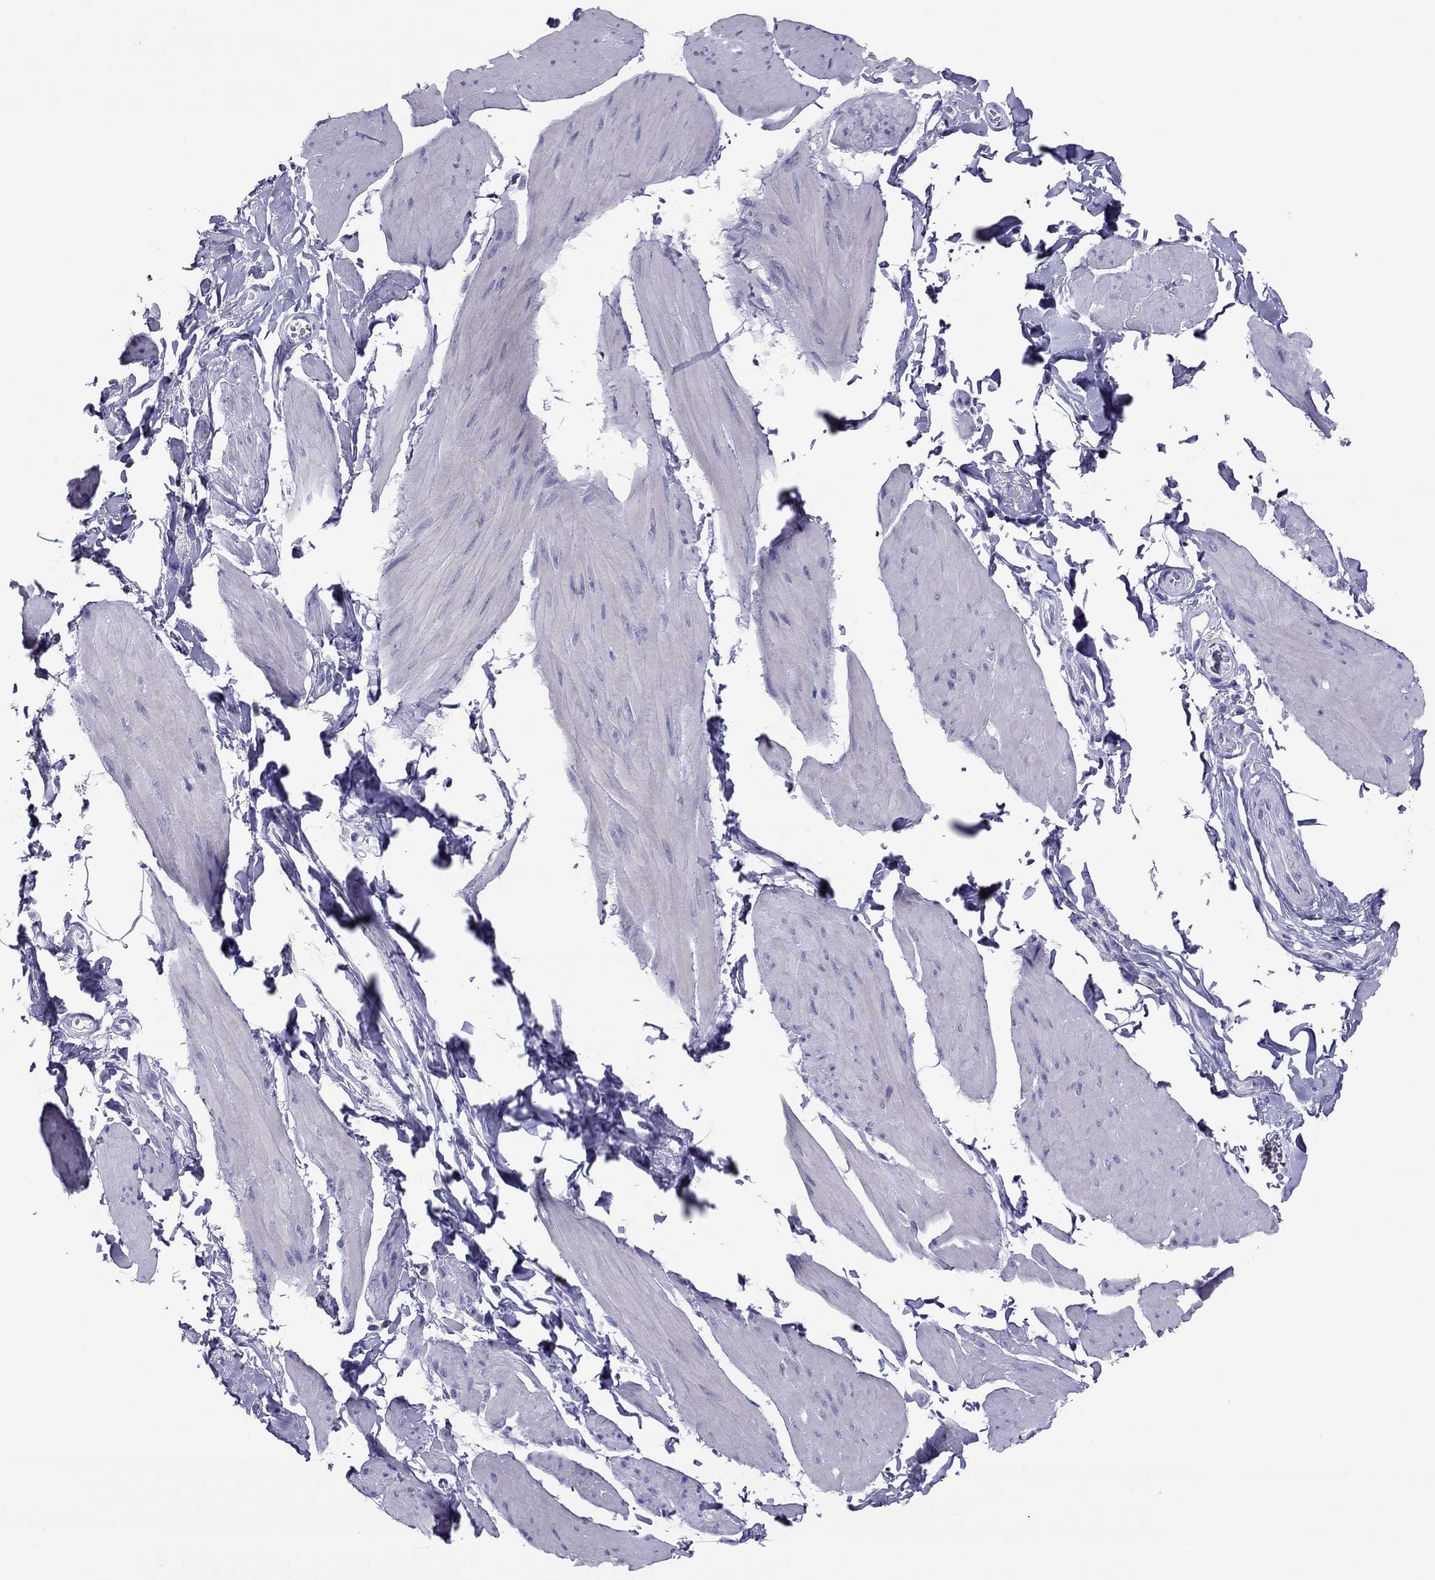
{"staining": {"intensity": "negative", "quantity": "none", "location": "none"}, "tissue": "smooth muscle", "cell_type": "Smooth muscle cells", "image_type": "normal", "snomed": [{"axis": "morphology", "description": "Normal tissue, NOS"}, {"axis": "topography", "description": "Adipose tissue"}, {"axis": "topography", "description": "Smooth muscle"}, {"axis": "topography", "description": "Peripheral nerve tissue"}], "caption": "The histopathology image shows no staining of smooth muscle cells in unremarkable smooth muscle. (Brightfield microscopy of DAB immunohistochemistry (IHC) at high magnification).", "gene": "MAEL", "patient": {"sex": "male", "age": 83}}